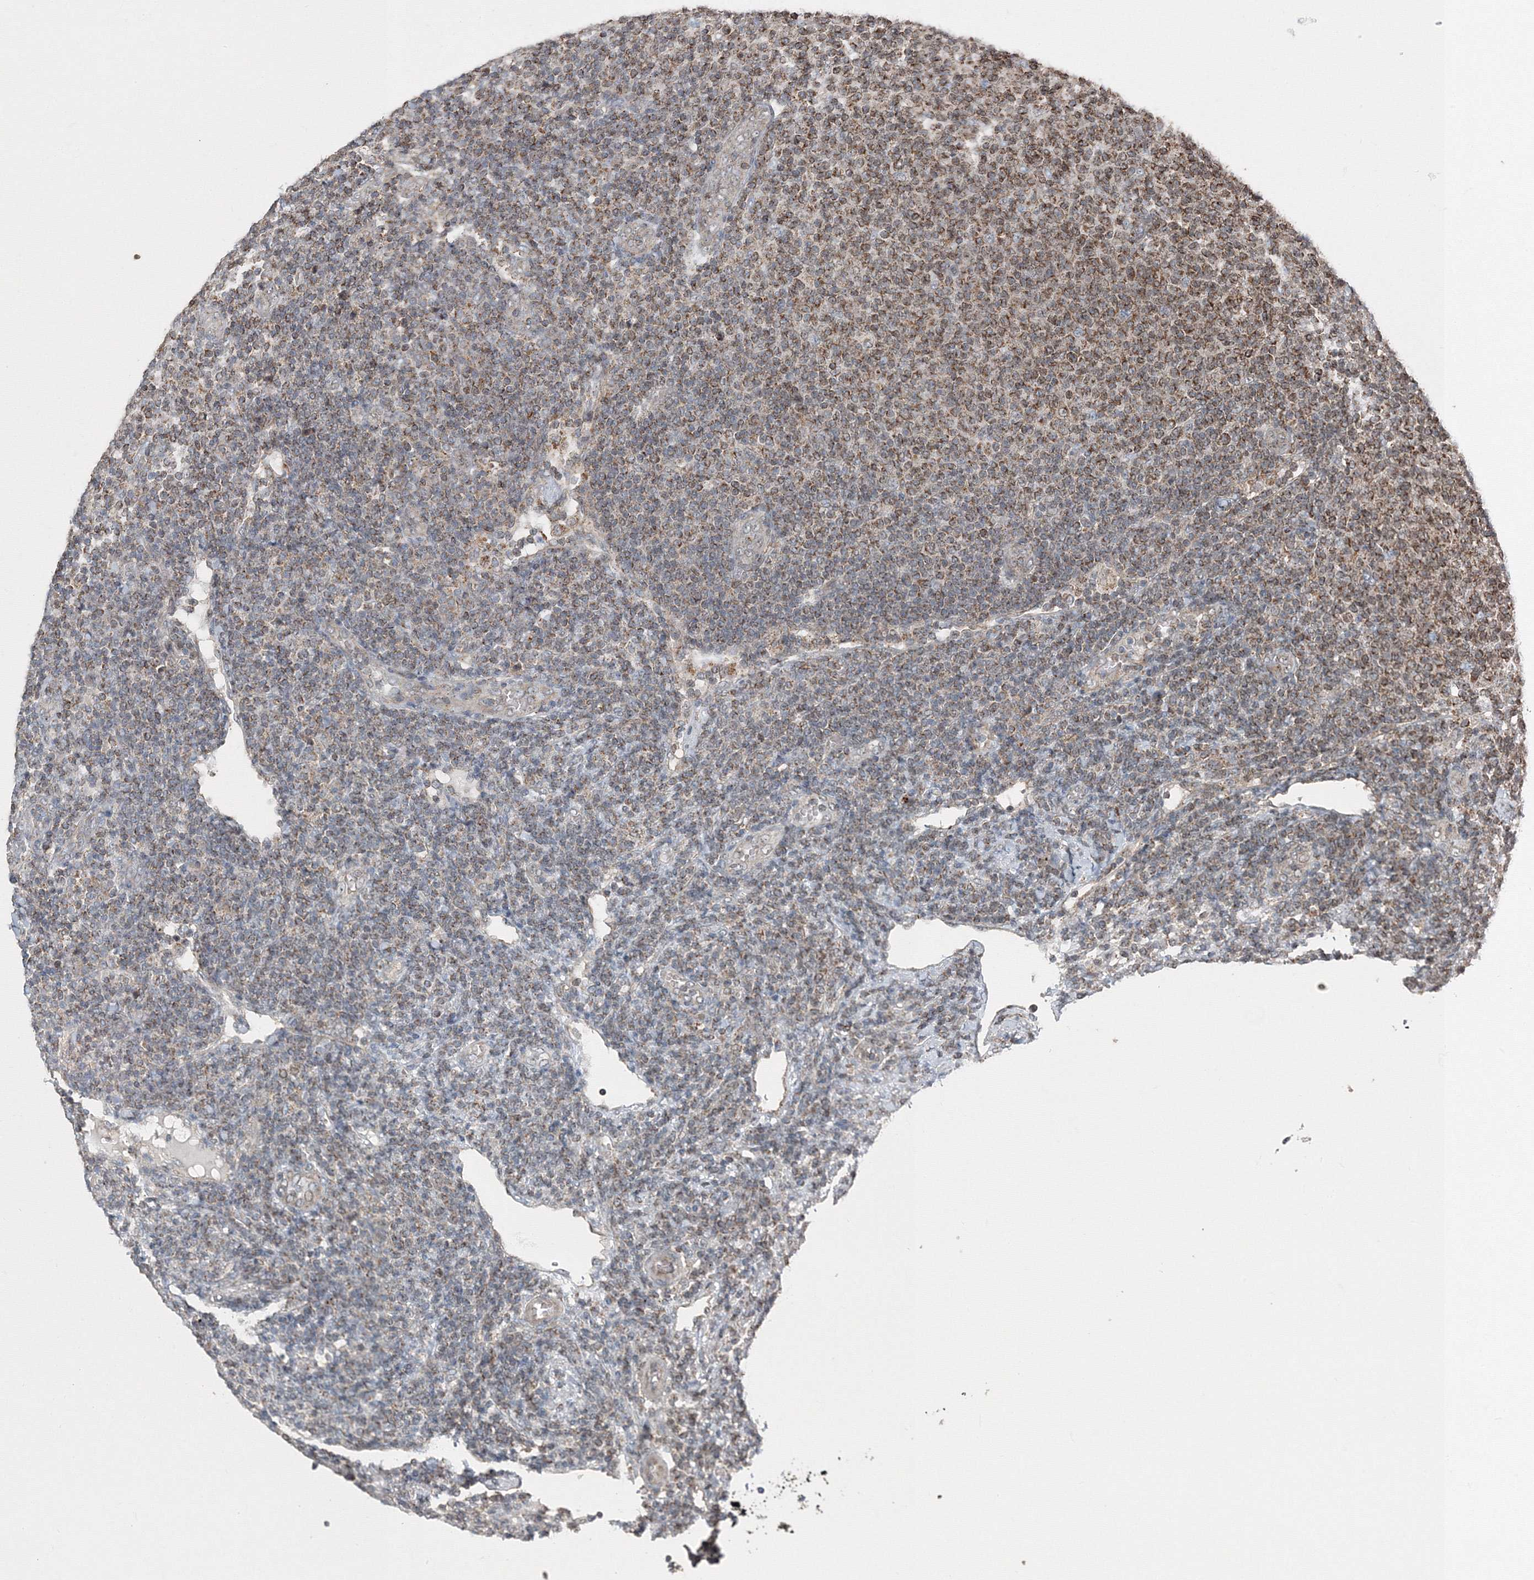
{"staining": {"intensity": "moderate", "quantity": "25%-75%", "location": "cytoplasmic/membranous"}, "tissue": "lymphoma", "cell_type": "Tumor cells", "image_type": "cancer", "snomed": [{"axis": "morphology", "description": "Malignant lymphoma, non-Hodgkin's type, Low grade"}, {"axis": "topography", "description": "Lymph node"}], "caption": "About 25%-75% of tumor cells in human malignant lymphoma, non-Hodgkin's type (low-grade) display moderate cytoplasmic/membranous protein positivity as visualized by brown immunohistochemical staining.", "gene": "AASDH", "patient": {"sex": "male", "age": 66}}